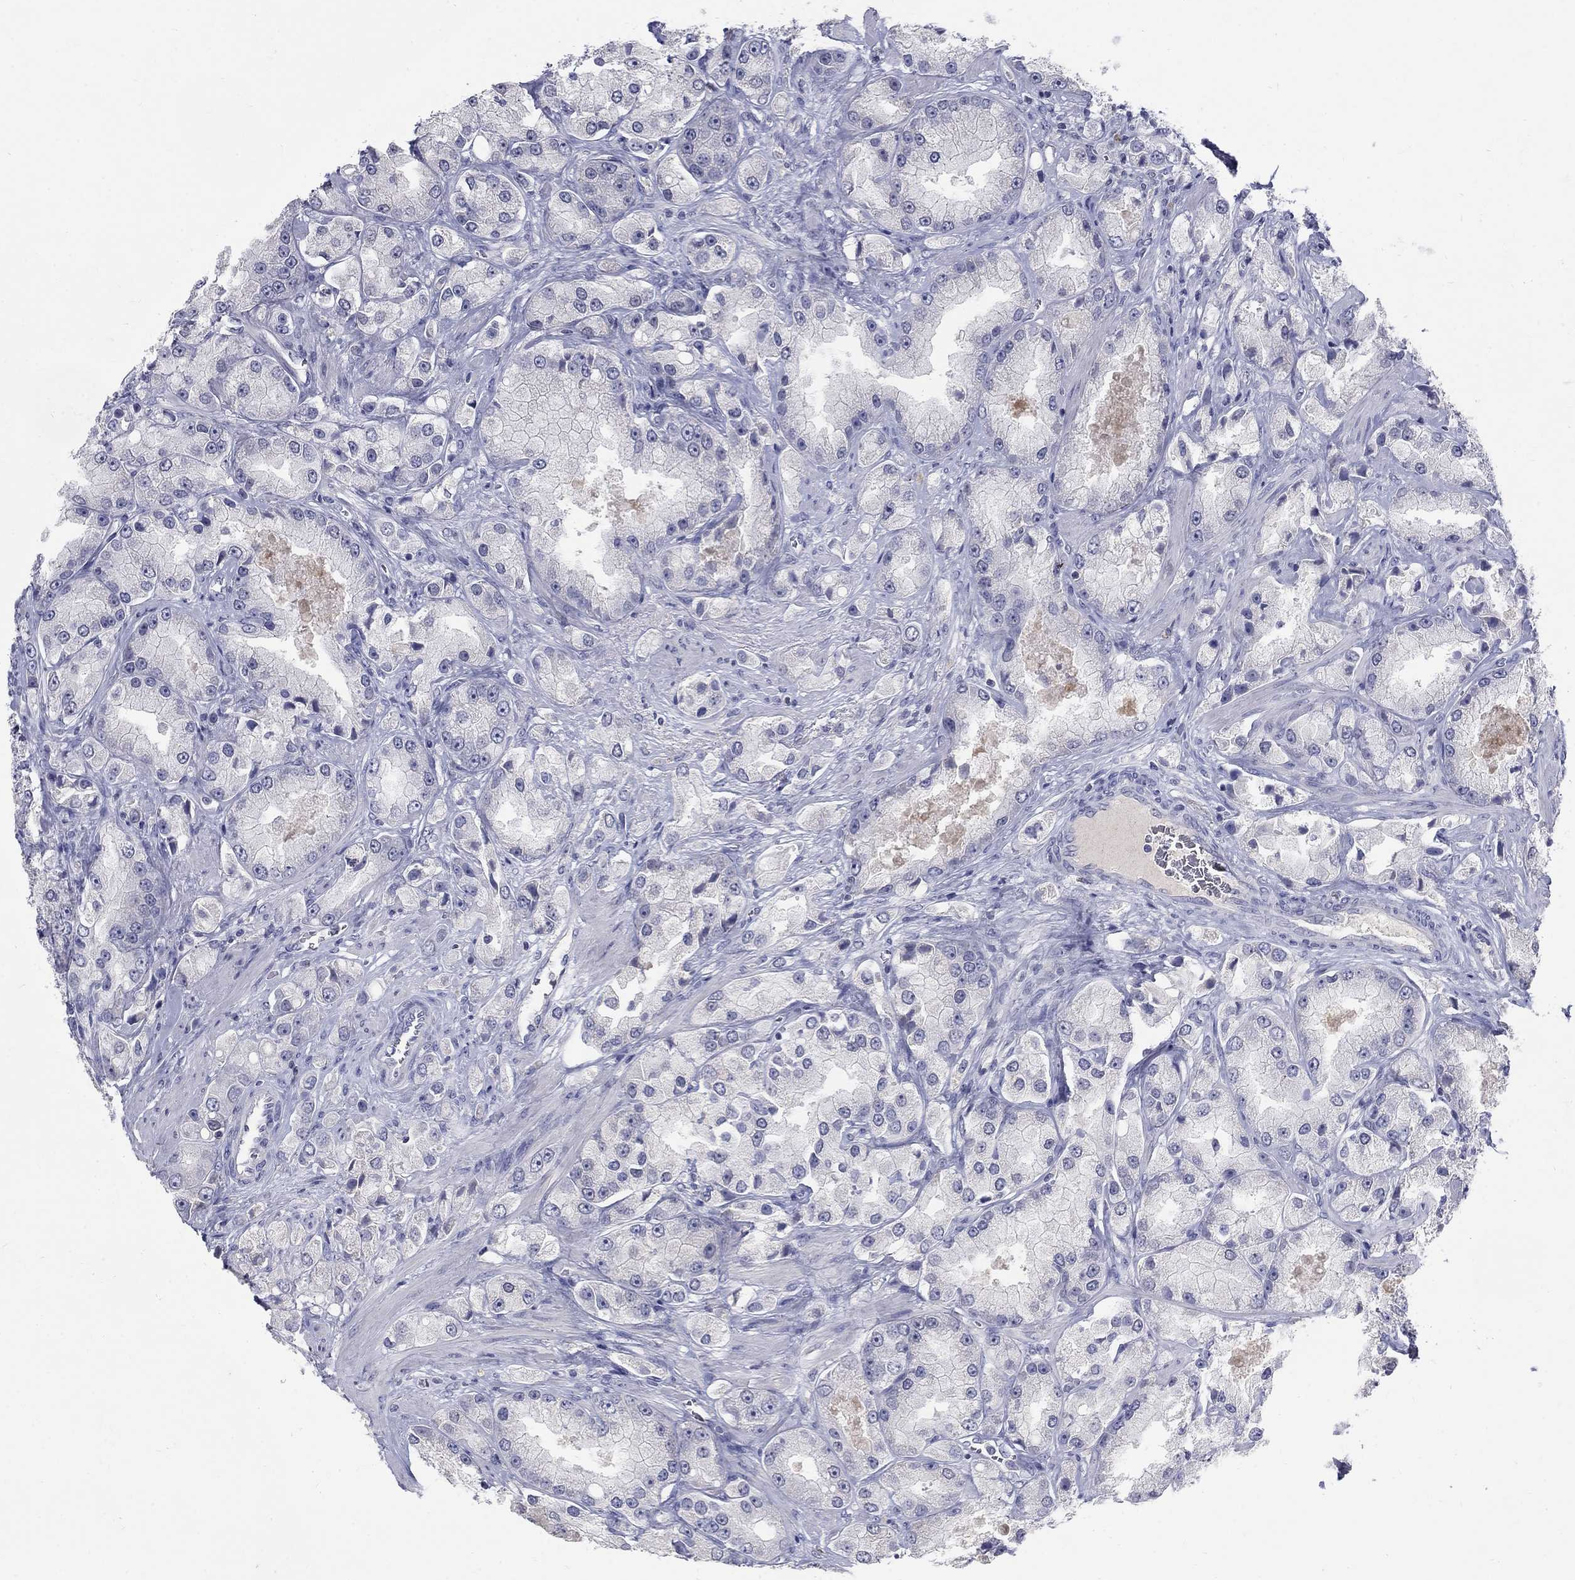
{"staining": {"intensity": "negative", "quantity": "none", "location": "none"}, "tissue": "prostate cancer", "cell_type": "Tumor cells", "image_type": "cancer", "snomed": [{"axis": "morphology", "description": "Adenocarcinoma, NOS"}, {"axis": "topography", "description": "Prostate and seminal vesicle, NOS"}, {"axis": "topography", "description": "Prostate"}], "caption": "A histopathology image of human prostate cancer is negative for staining in tumor cells.", "gene": "PTH1R", "patient": {"sex": "male", "age": 64}}